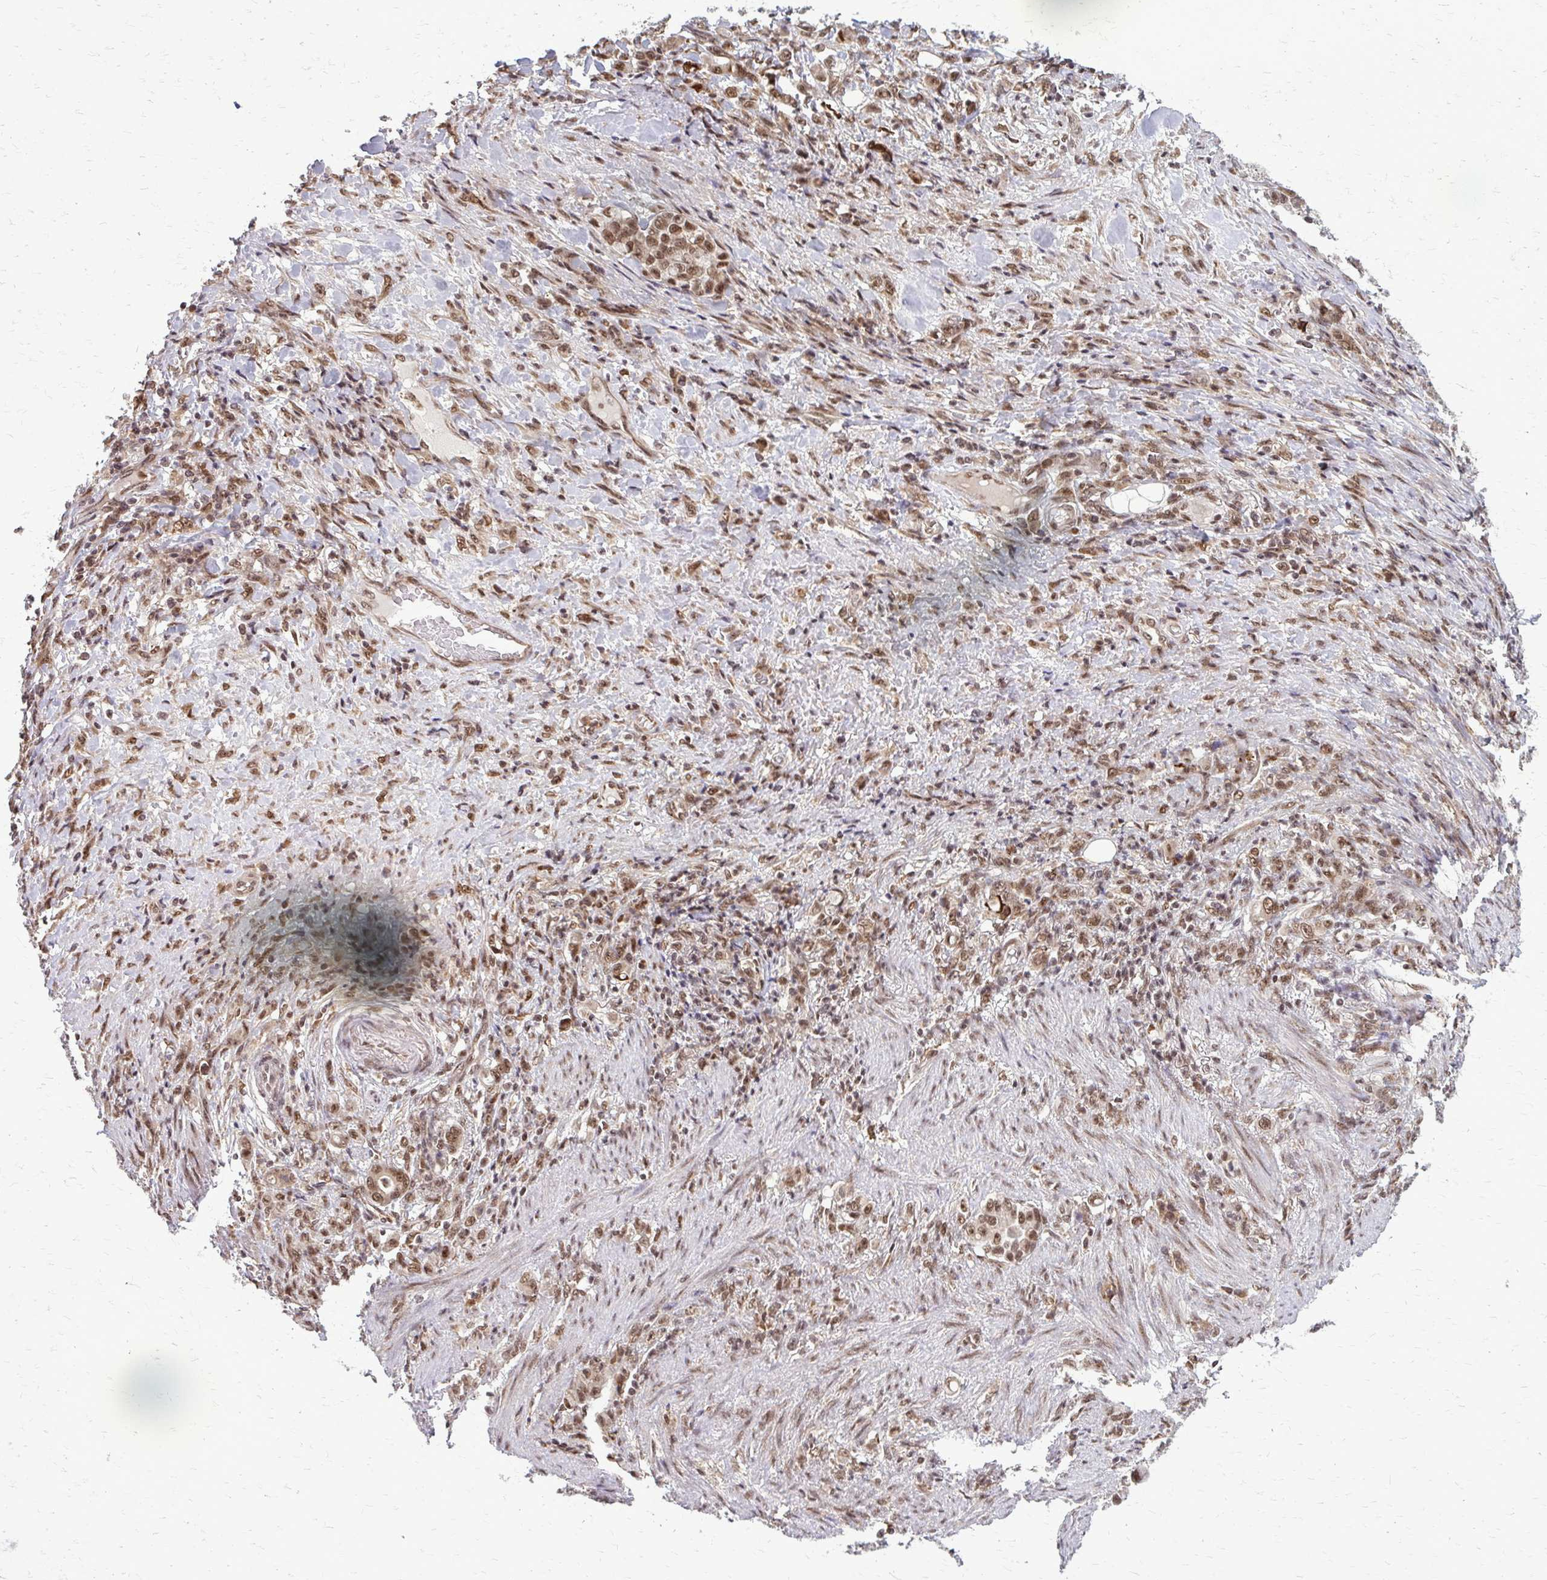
{"staining": {"intensity": "moderate", "quantity": ">75%", "location": "nuclear"}, "tissue": "stomach cancer", "cell_type": "Tumor cells", "image_type": "cancer", "snomed": [{"axis": "morphology", "description": "Adenocarcinoma, NOS"}, {"axis": "topography", "description": "Stomach"}], "caption": "Approximately >75% of tumor cells in human stomach cancer demonstrate moderate nuclear protein expression as visualized by brown immunohistochemical staining.", "gene": "HDAC3", "patient": {"sex": "female", "age": 79}}